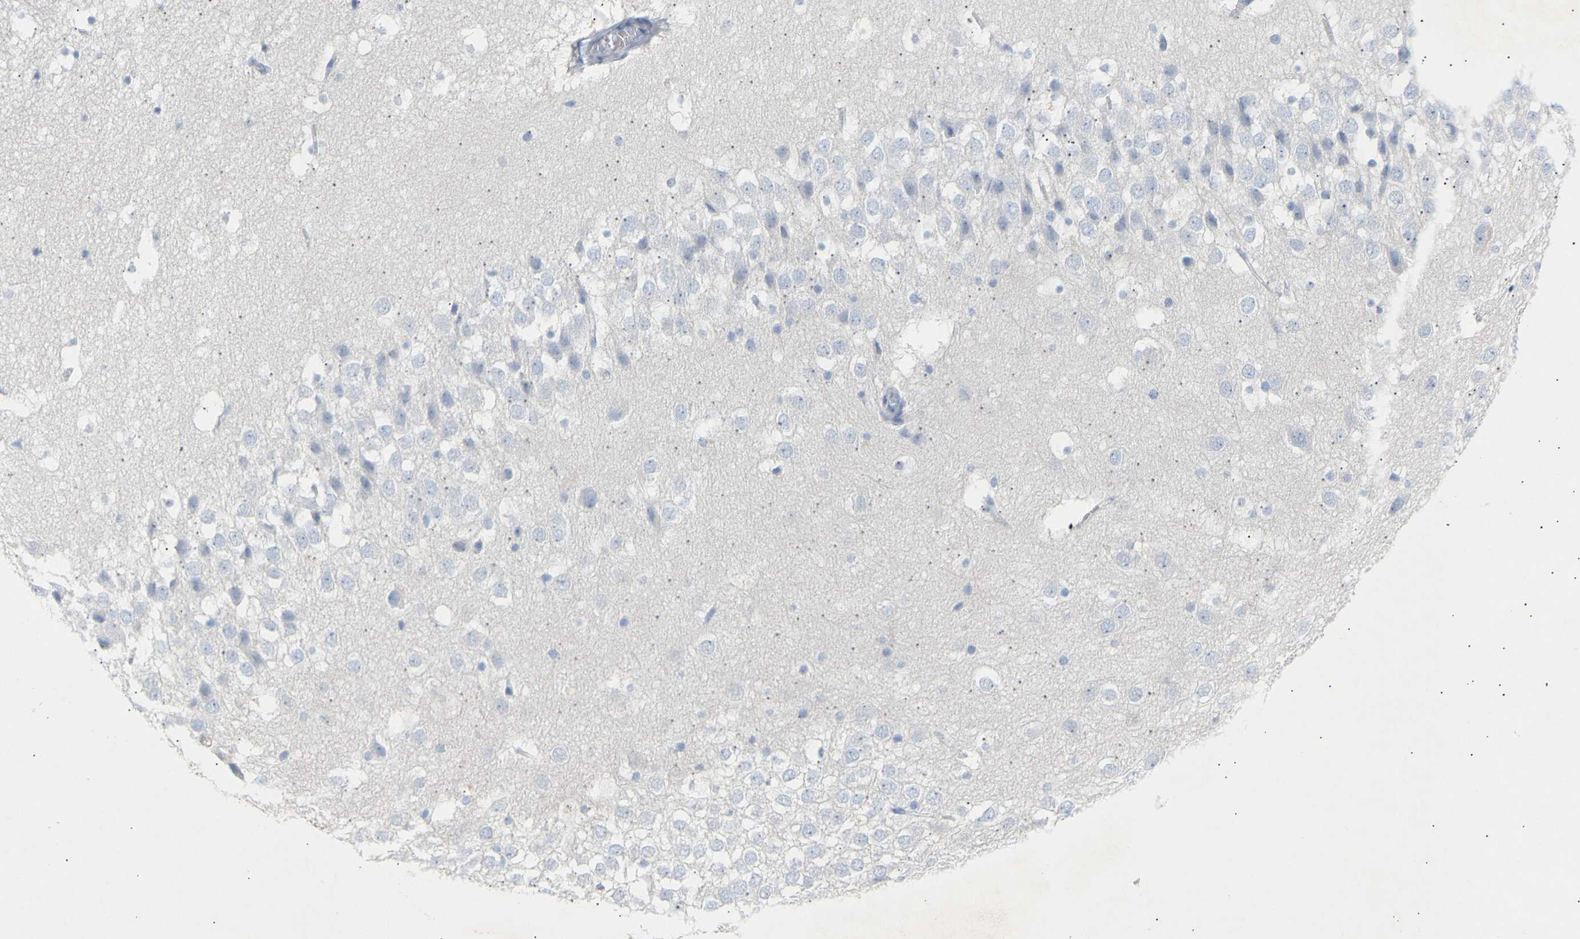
{"staining": {"intensity": "negative", "quantity": "none", "location": "none"}, "tissue": "hippocampus", "cell_type": "Glial cells", "image_type": "normal", "snomed": [{"axis": "morphology", "description": "Normal tissue, NOS"}, {"axis": "topography", "description": "Hippocampus"}], "caption": "This is an IHC photomicrograph of normal hippocampus. There is no staining in glial cells.", "gene": "PEX1", "patient": {"sex": "male", "age": 45}}